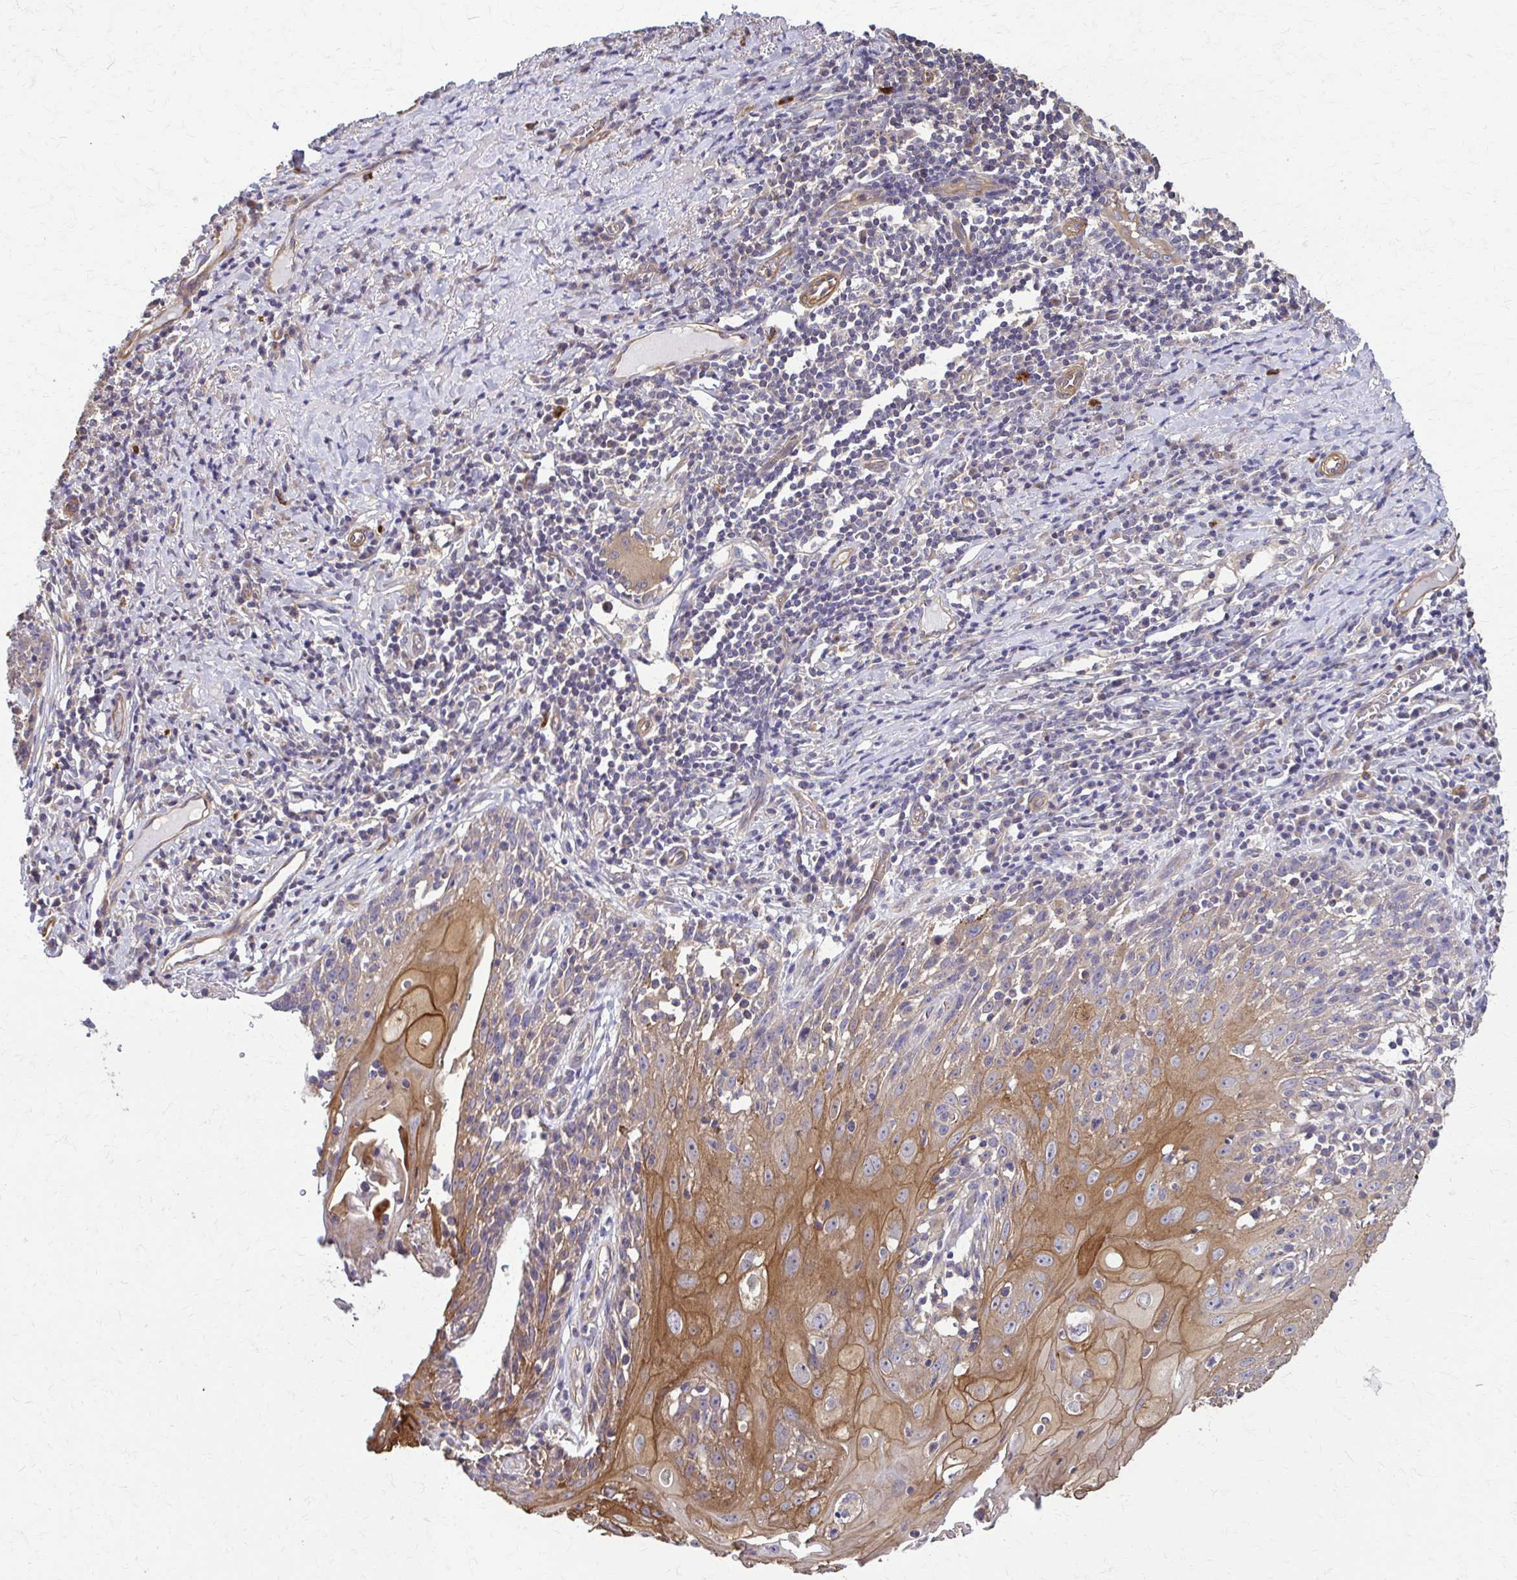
{"staining": {"intensity": "moderate", "quantity": "25%-75%", "location": "cytoplasmic/membranous"}, "tissue": "skin cancer", "cell_type": "Tumor cells", "image_type": "cancer", "snomed": [{"axis": "morphology", "description": "Squamous cell carcinoma, NOS"}, {"axis": "topography", "description": "Skin"}, {"axis": "topography", "description": "Vulva"}], "caption": "There is medium levels of moderate cytoplasmic/membranous expression in tumor cells of skin cancer, as demonstrated by immunohistochemical staining (brown color).", "gene": "DSP", "patient": {"sex": "female", "age": 76}}